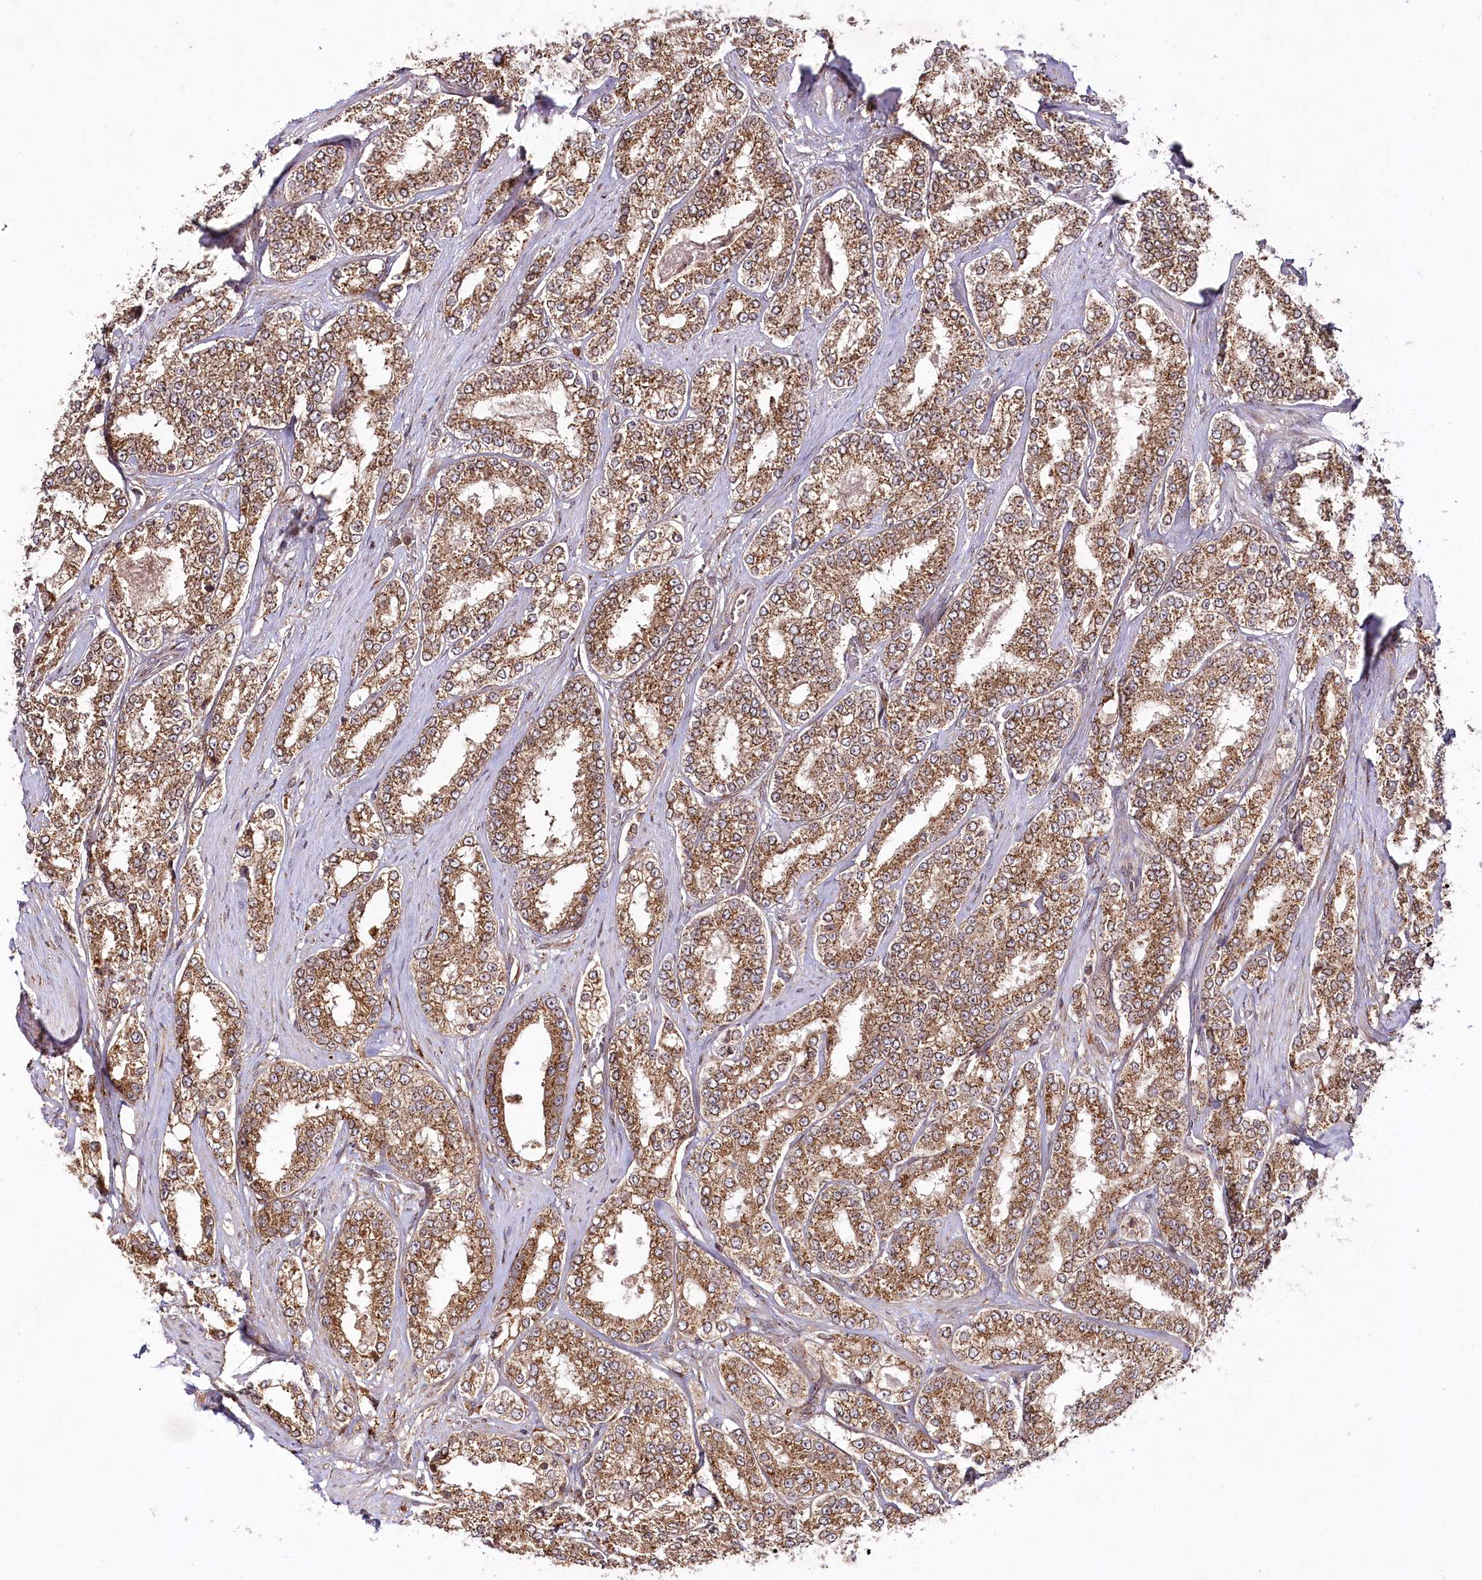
{"staining": {"intensity": "strong", "quantity": ">75%", "location": "cytoplasmic/membranous"}, "tissue": "prostate cancer", "cell_type": "Tumor cells", "image_type": "cancer", "snomed": [{"axis": "morphology", "description": "Normal tissue, NOS"}, {"axis": "morphology", "description": "Adenocarcinoma, High grade"}, {"axis": "topography", "description": "Prostate"}], "caption": "Immunohistochemical staining of prostate cancer exhibits strong cytoplasmic/membranous protein expression in approximately >75% of tumor cells. Nuclei are stained in blue.", "gene": "COPG1", "patient": {"sex": "male", "age": 83}}